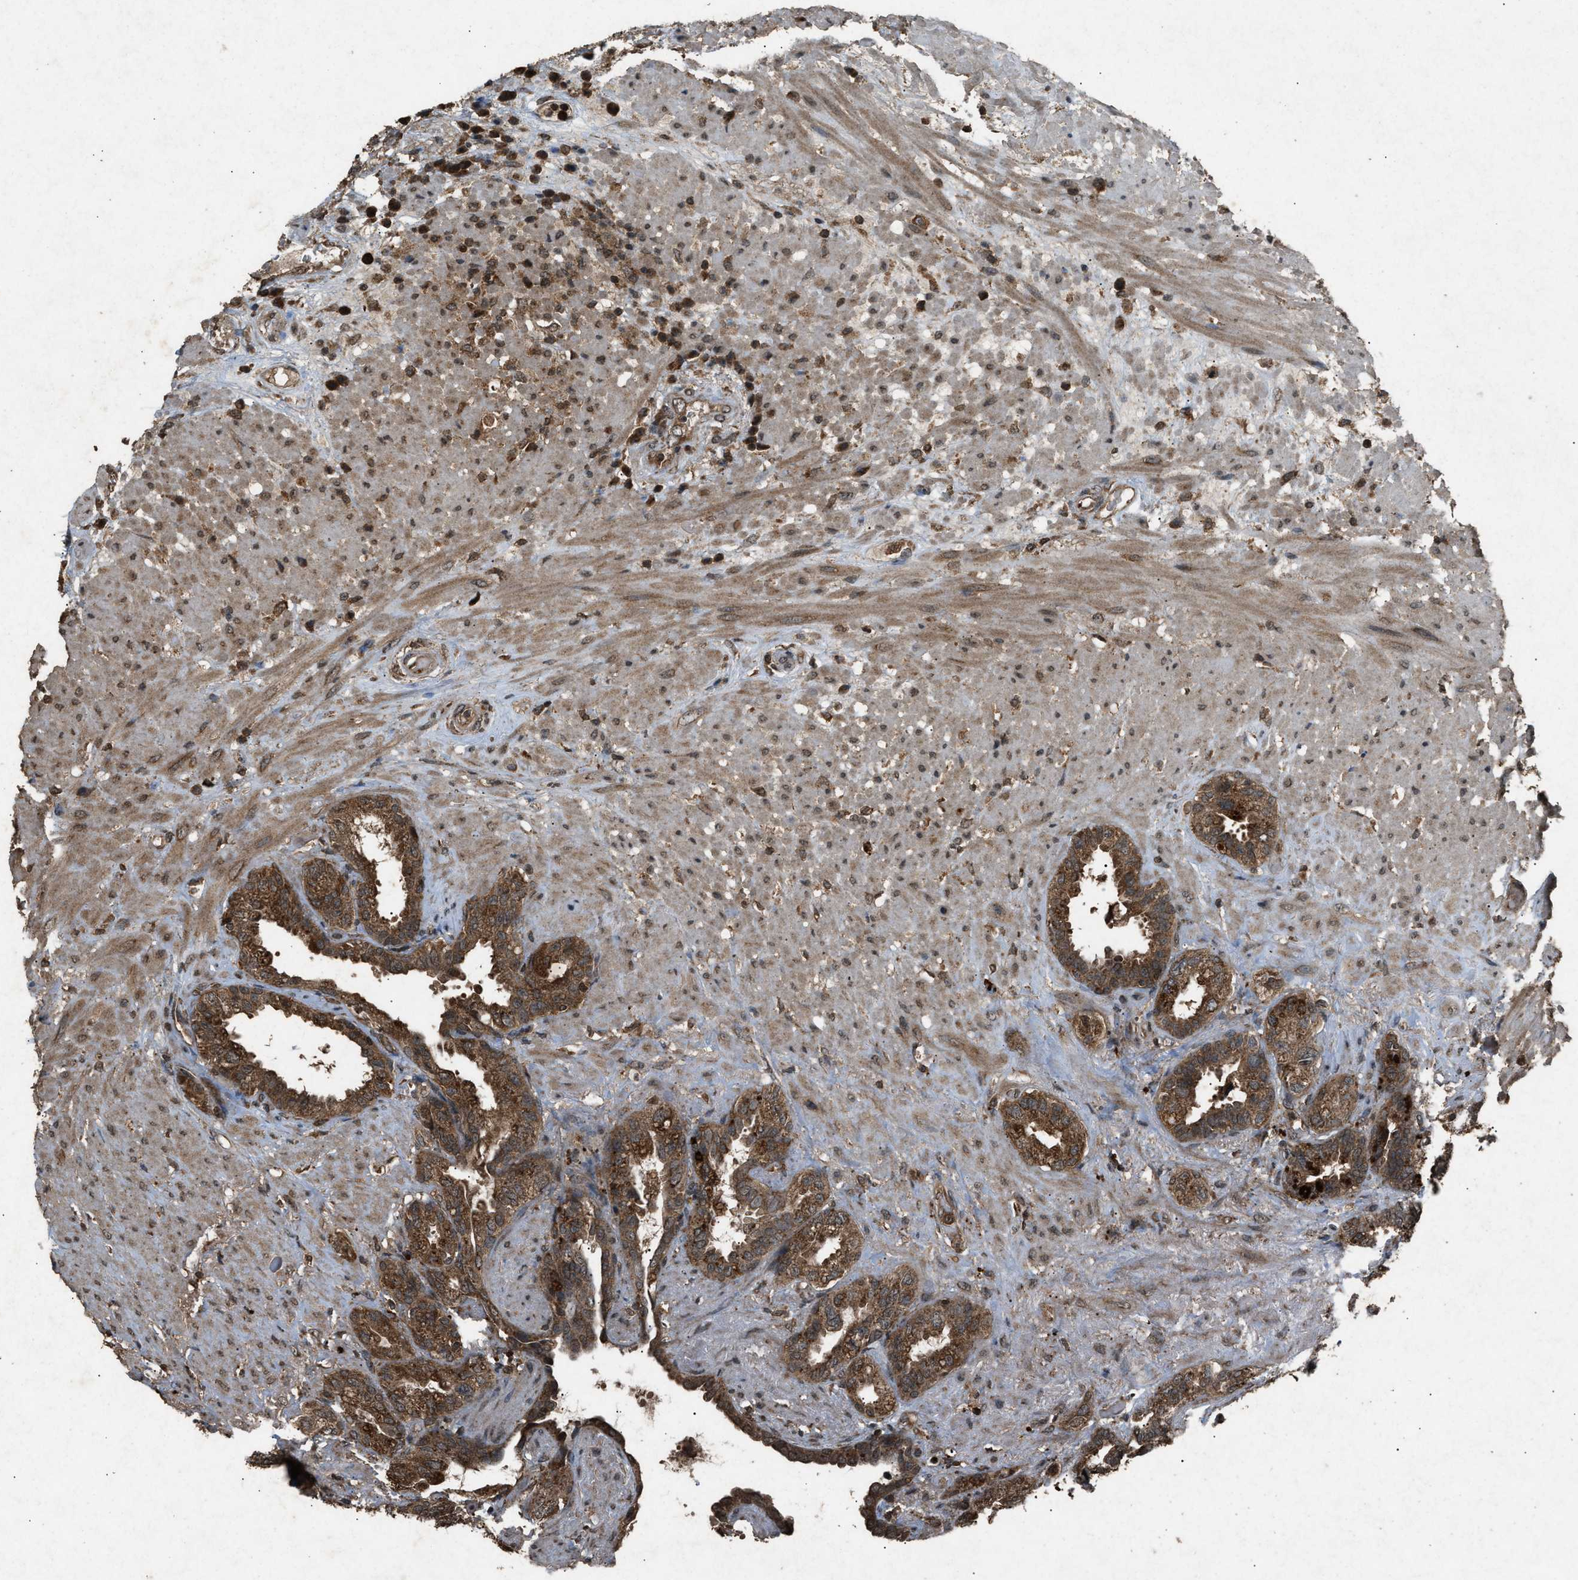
{"staining": {"intensity": "strong", "quantity": ">75%", "location": "cytoplasmic/membranous"}, "tissue": "seminal vesicle", "cell_type": "Glandular cells", "image_type": "normal", "snomed": [{"axis": "morphology", "description": "Normal tissue, NOS"}, {"axis": "topography", "description": "Seminal veicle"}], "caption": "High-magnification brightfield microscopy of unremarkable seminal vesicle stained with DAB (3,3'-diaminobenzidine) (brown) and counterstained with hematoxylin (blue). glandular cells exhibit strong cytoplasmic/membranous staining is seen in about>75% of cells.", "gene": "OAS1", "patient": {"sex": "male", "age": 61}}